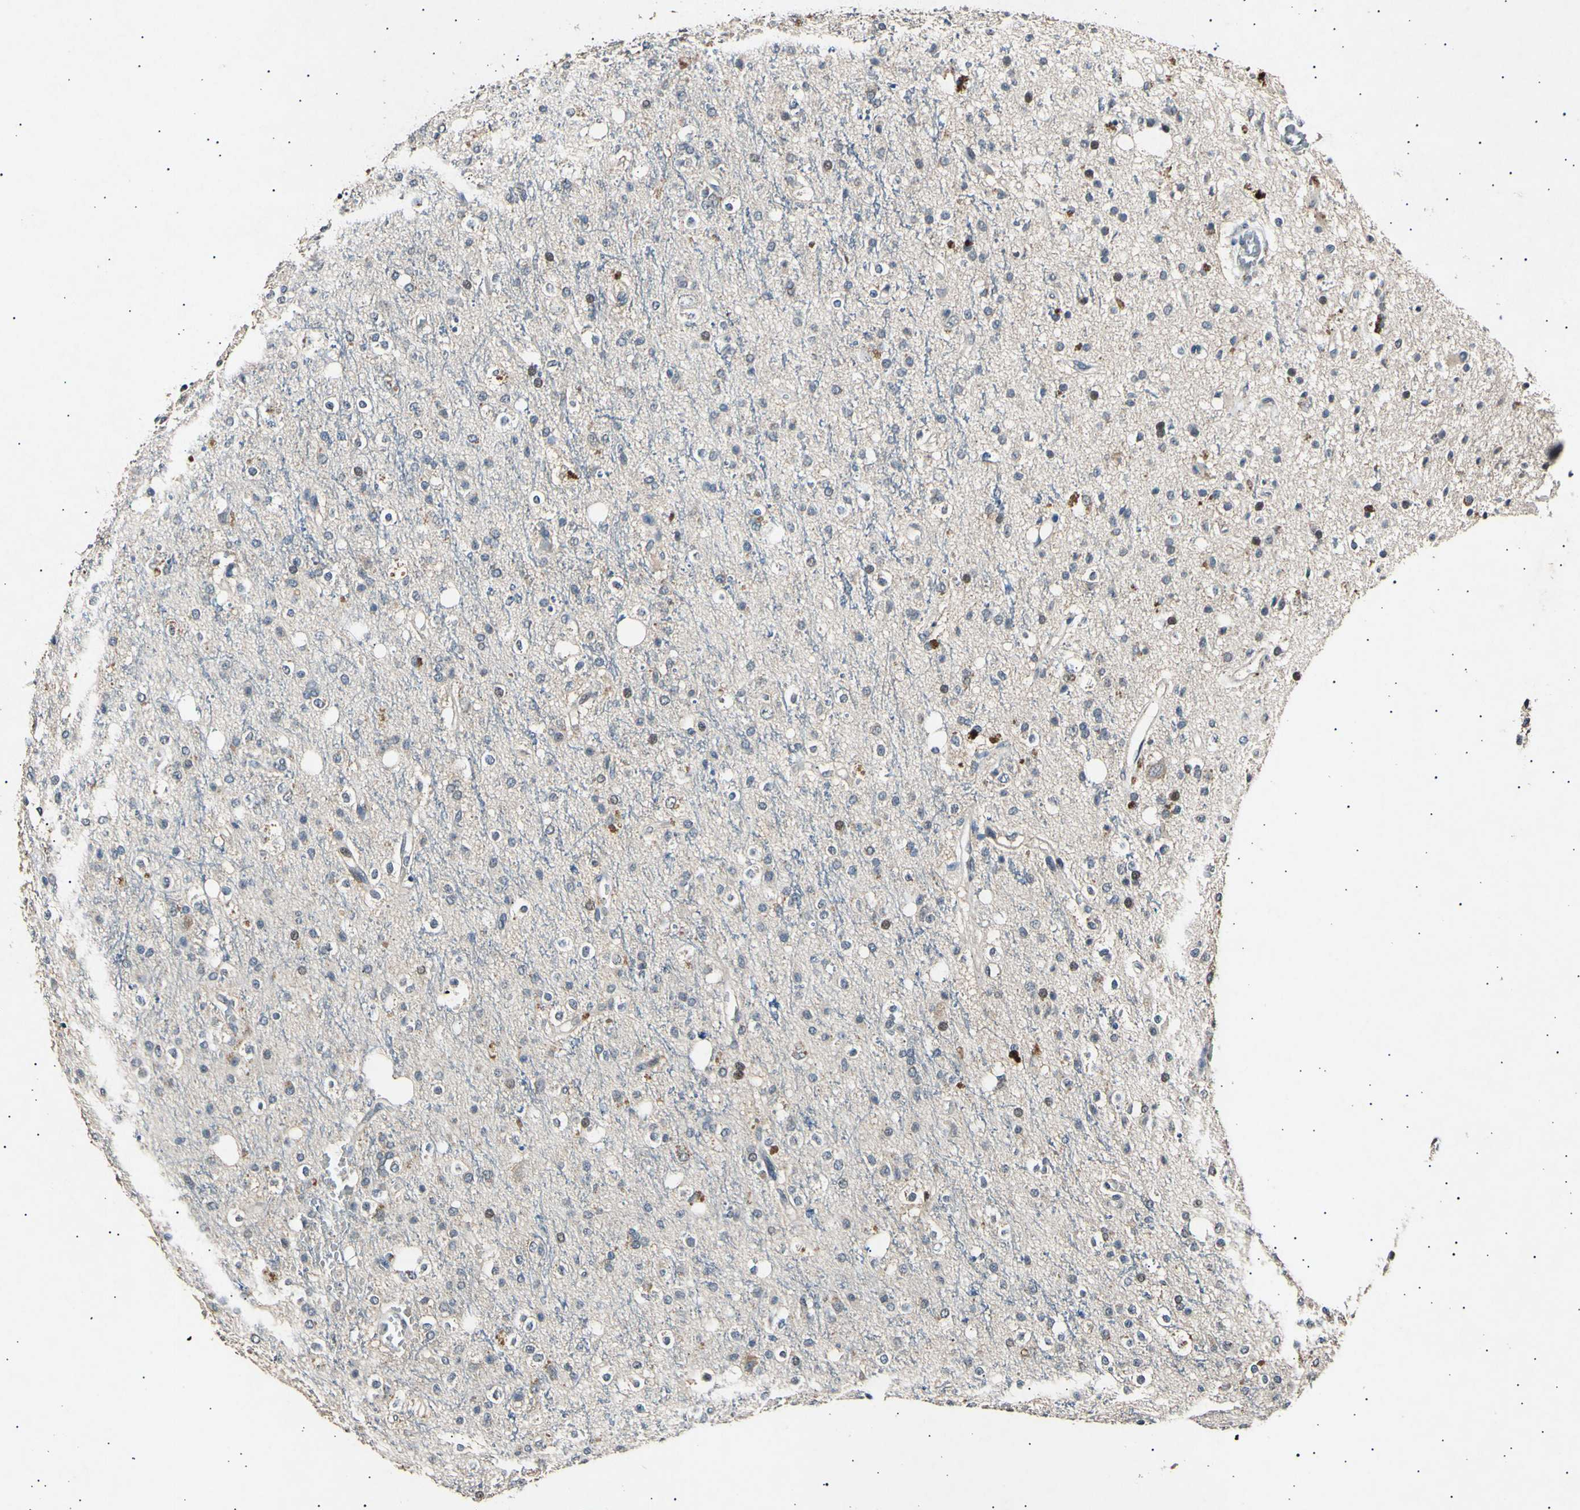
{"staining": {"intensity": "negative", "quantity": "none", "location": "none"}, "tissue": "glioma", "cell_type": "Tumor cells", "image_type": "cancer", "snomed": [{"axis": "morphology", "description": "Glioma, malignant, High grade"}, {"axis": "topography", "description": "Brain"}], "caption": "Malignant glioma (high-grade) stained for a protein using IHC displays no expression tumor cells.", "gene": "ADCY3", "patient": {"sex": "male", "age": 47}}